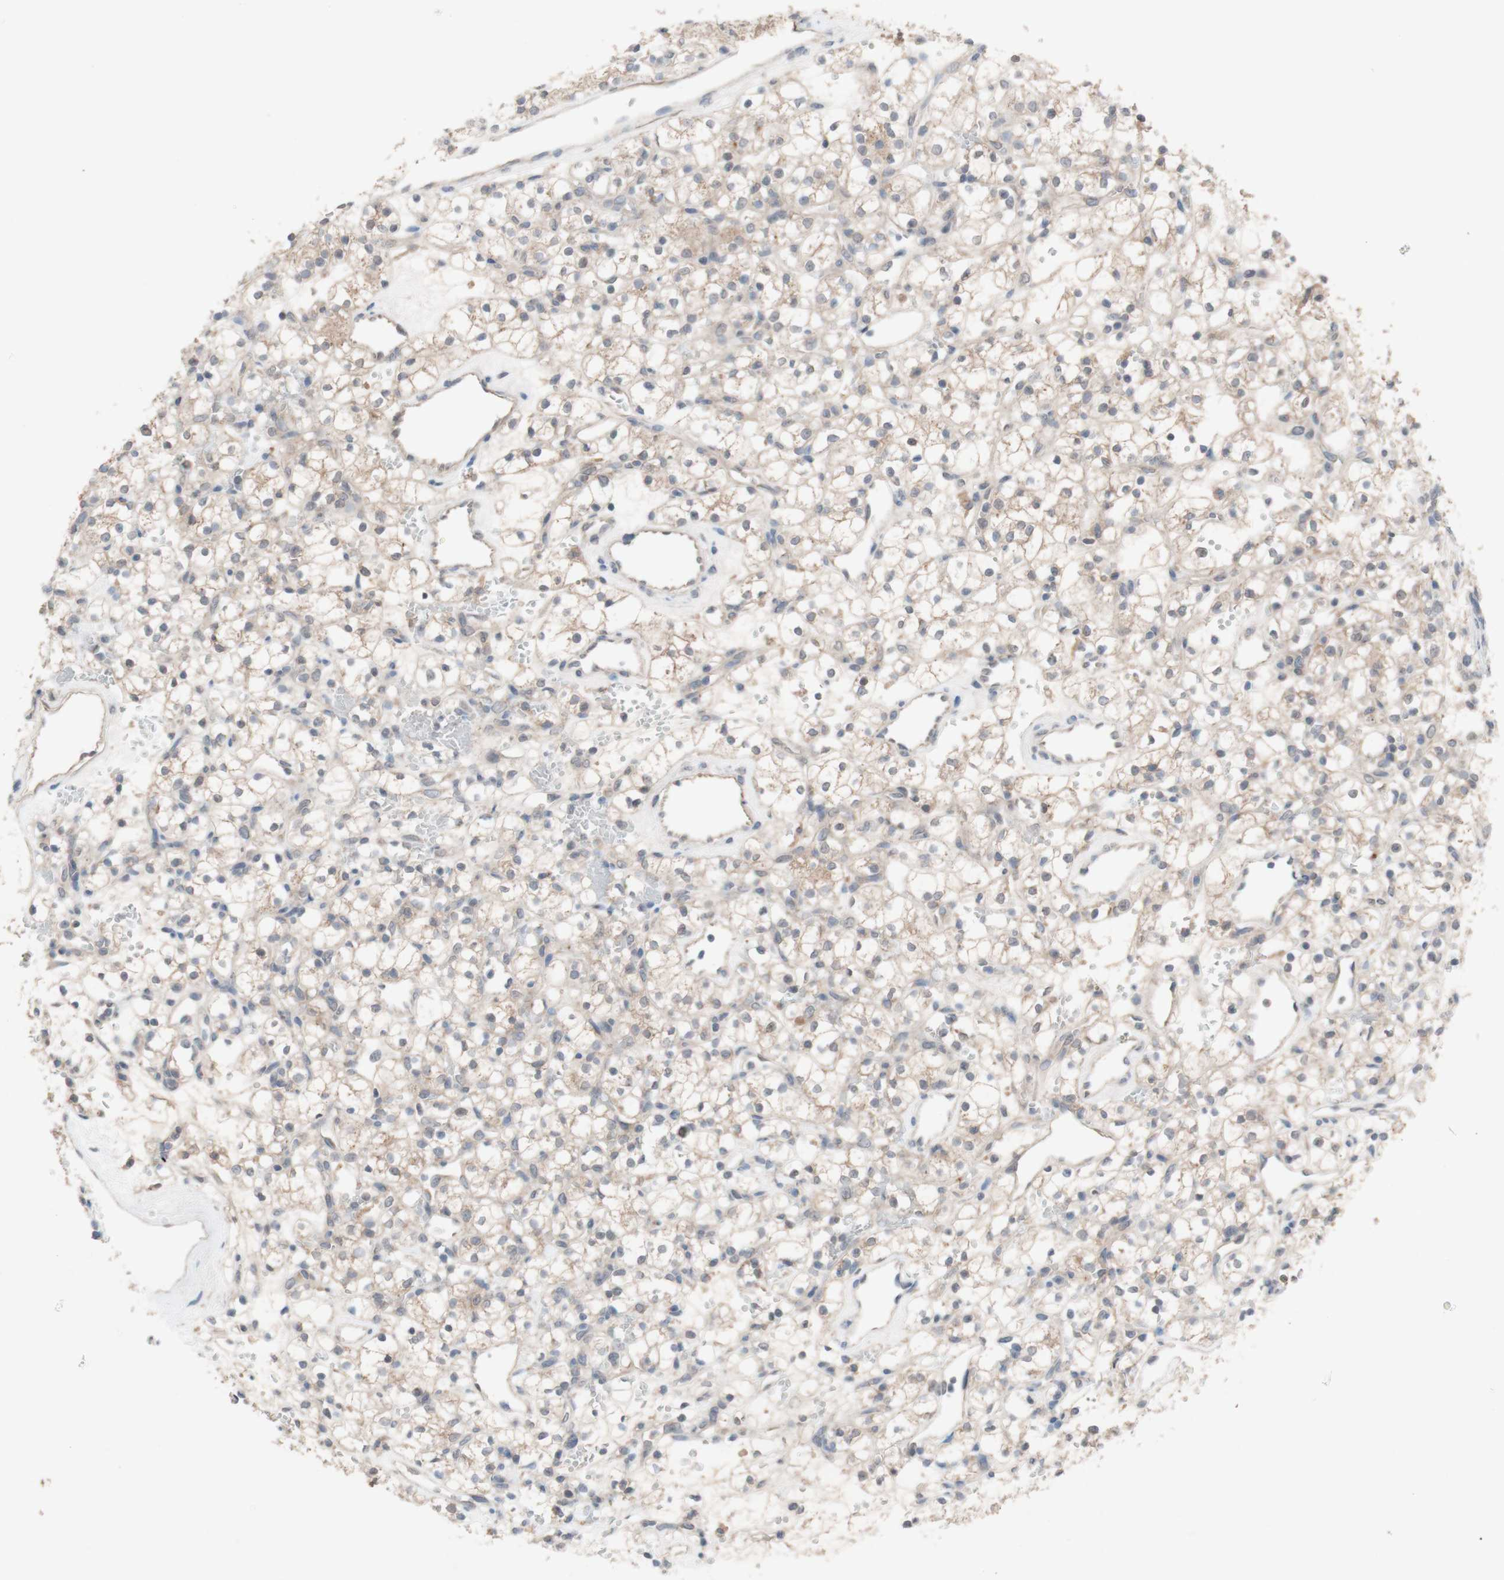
{"staining": {"intensity": "weak", "quantity": ">75%", "location": "cytoplasmic/membranous"}, "tissue": "renal cancer", "cell_type": "Tumor cells", "image_type": "cancer", "snomed": [{"axis": "morphology", "description": "Adenocarcinoma, NOS"}, {"axis": "topography", "description": "Kidney"}], "caption": "Weak cytoplasmic/membranous staining is identified in about >75% of tumor cells in renal cancer.", "gene": "PEX2", "patient": {"sex": "female", "age": 60}}